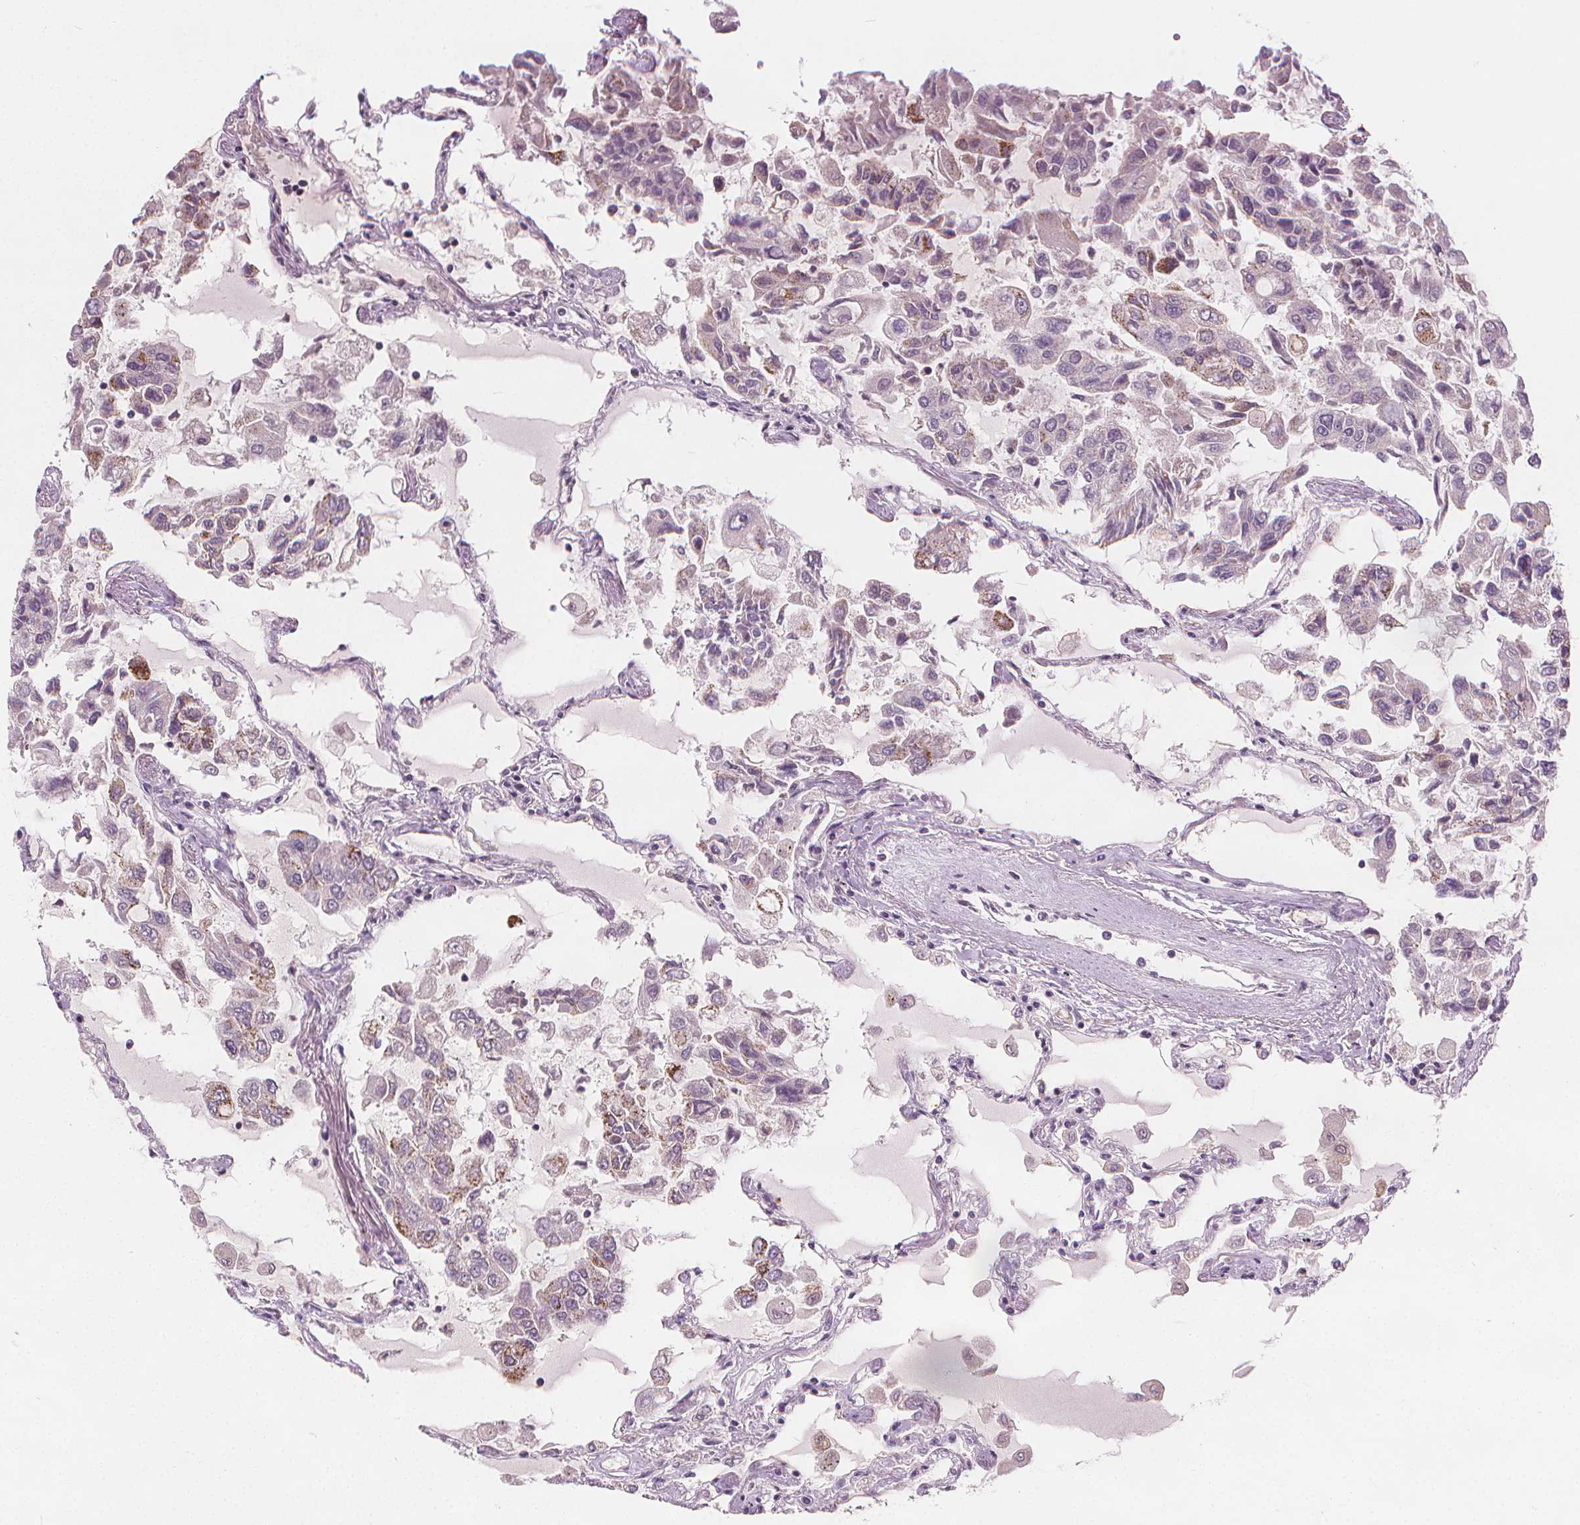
{"staining": {"intensity": "negative", "quantity": "none", "location": "none"}, "tissue": "lung", "cell_type": "Alveolar cells", "image_type": "normal", "snomed": [{"axis": "morphology", "description": "Normal tissue, NOS"}, {"axis": "morphology", "description": "Adenocarcinoma, NOS"}, {"axis": "topography", "description": "Cartilage tissue"}, {"axis": "topography", "description": "Lung"}], "caption": "Photomicrograph shows no significant protein expression in alveolar cells of normal lung. (Stains: DAB (3,3'-diaminobenzidine) immunohistochemistry (IHC) with hematoxylin counter stain, Microscopy: brightfield microscopy at high magnification).", "gene": "RAB20", "patient": {"sex": "female", "age": 67}}